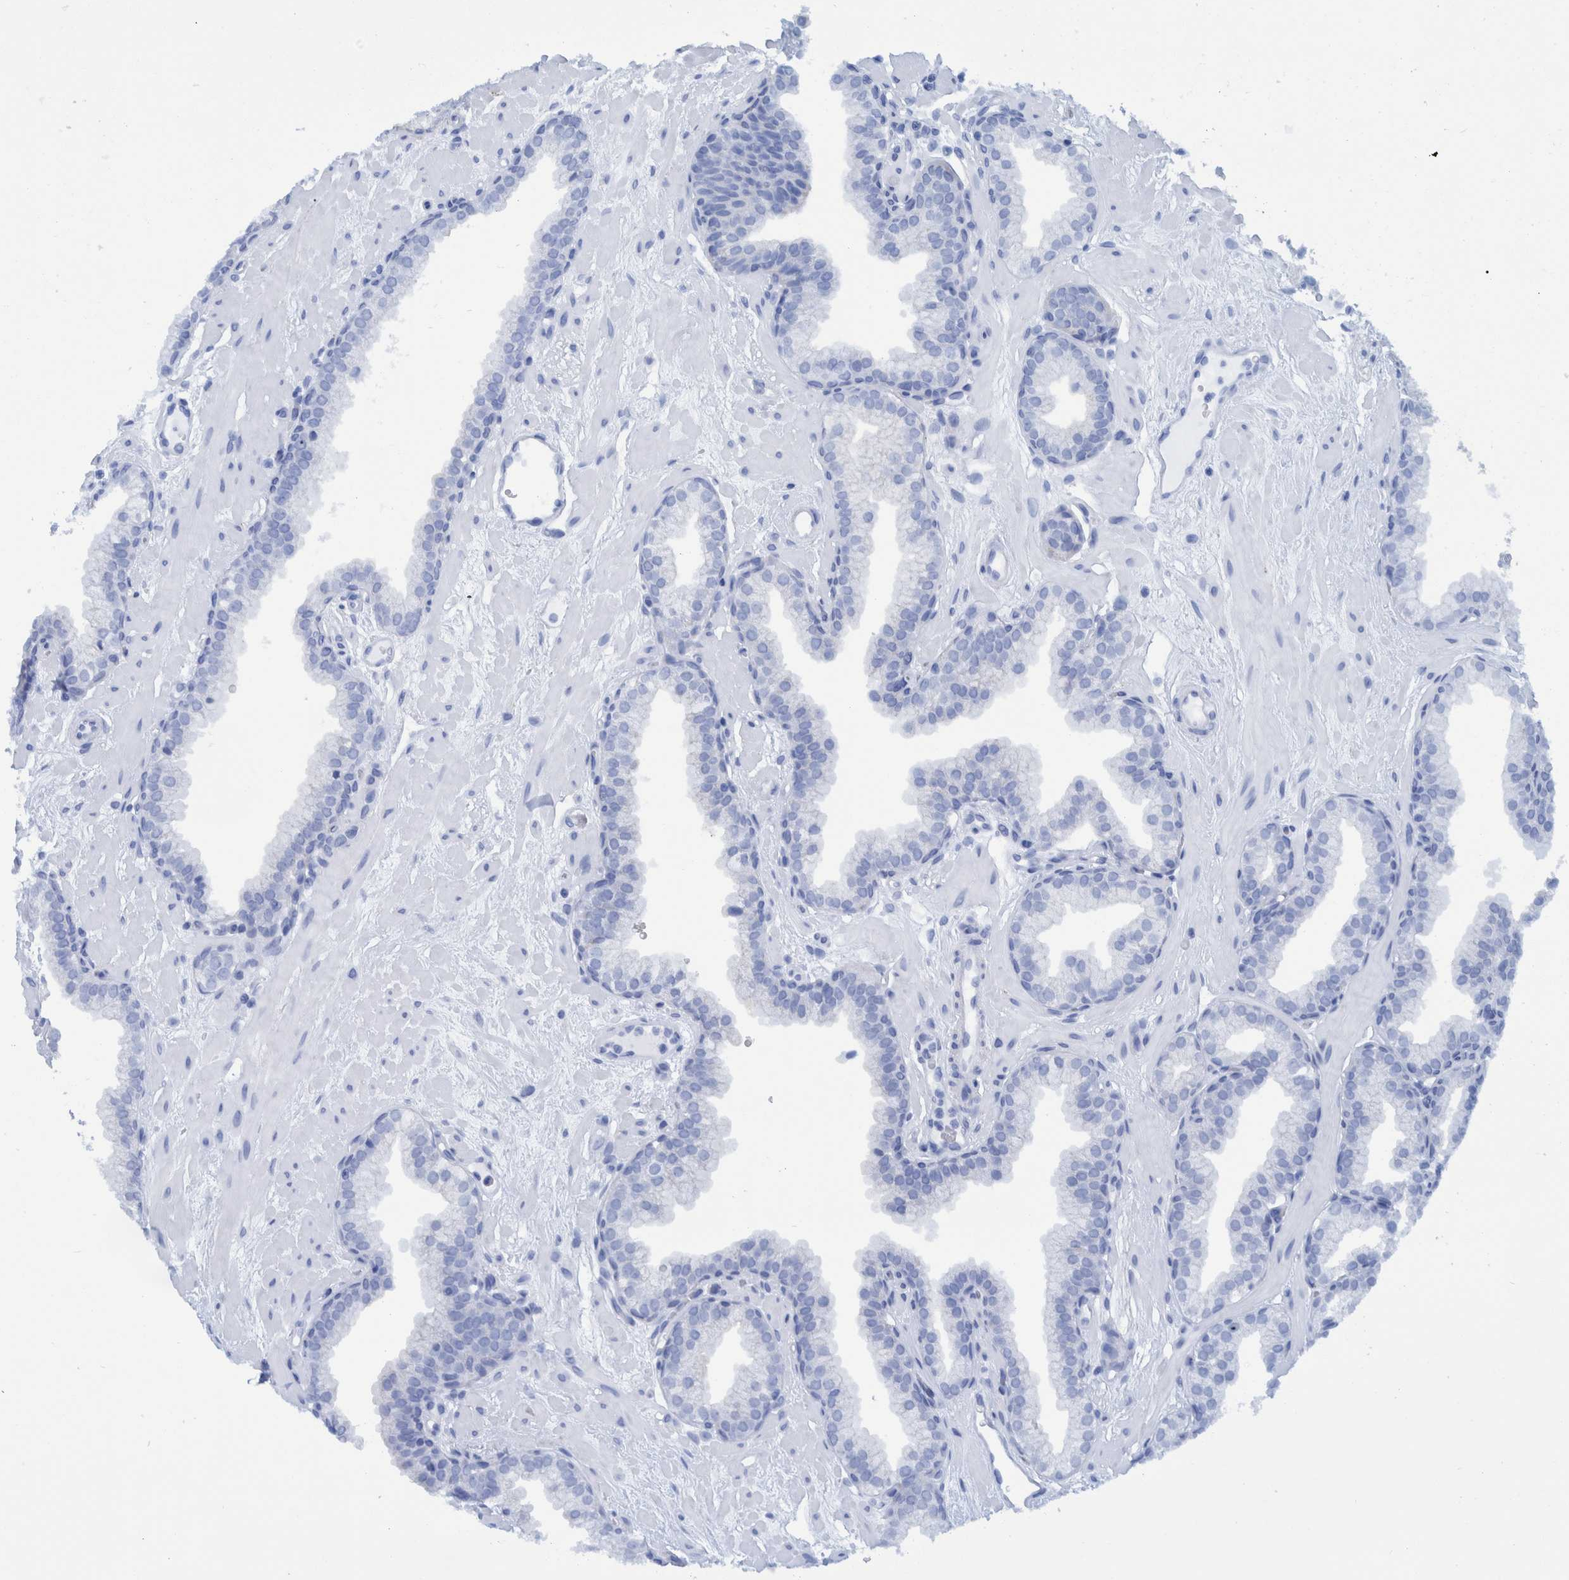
{"staining": {"intensity": "negative", "quantity": "none", "location": "none"}, "tissue": "prostate", "cell_type": "Glandular cells", "image_type": "normal", "snomed": [{"axis": "morphology", "description": "Normal tissue, NOS"}, {"axis": "morphology", "description": "Urothelial carcinoma, Low grade"}, {"axis": "topography", "description": "Urinary bladder"}, {"axis": "topography", "description": "Prostate"}], "caption": "Glandular cells are negative for brown protein staining in benign prostate. The staining was performed using DAB (3,3'-diaminobenzidine) to visualize the protein expression in brown, while the nuclei were stained in blue with hematoxylin (Magnification: 20x).", "gene": "BZW2", "patient": {"sex": "male", "age": 60}}